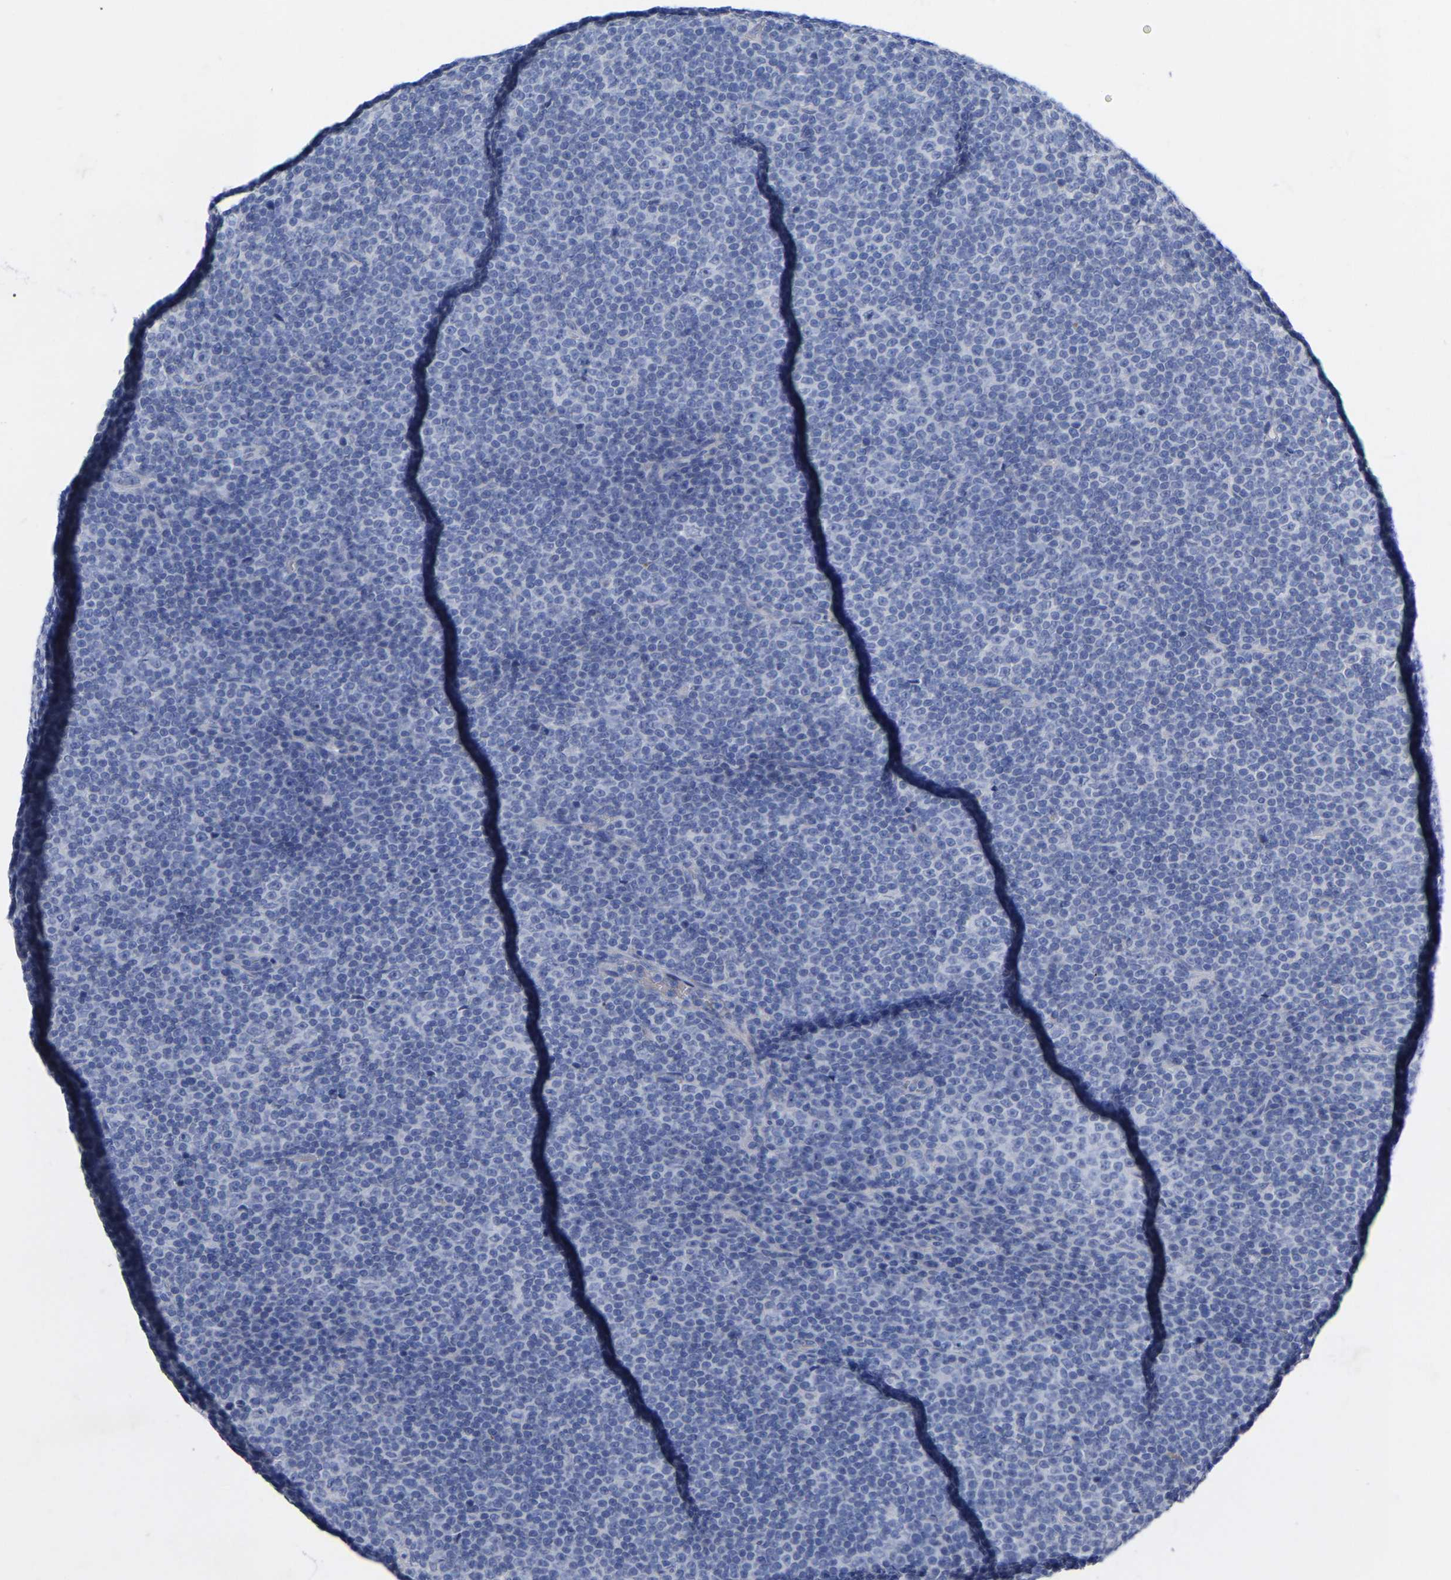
{"staining": {"intensity": "negative", "quantity": "none", "location": "none"}, "tissue": "lymphoma", "cell_type": "Tumor cells", "image_type": "cancer", "snomed": [{"axis": "morphology", "description": "Malignant lymphoma, non-Hodgkin's type, Low grade"}, {"axis": "topography", "description": "Lymph node"}], "caption": "This is an immunohistochemistry image of malignant lymphoma, non-Hodgkin's type (low-grade). There is no positivity in tumor cells.", "gene": "GDF3", "patient": {"sex": "female", "age": 67}}